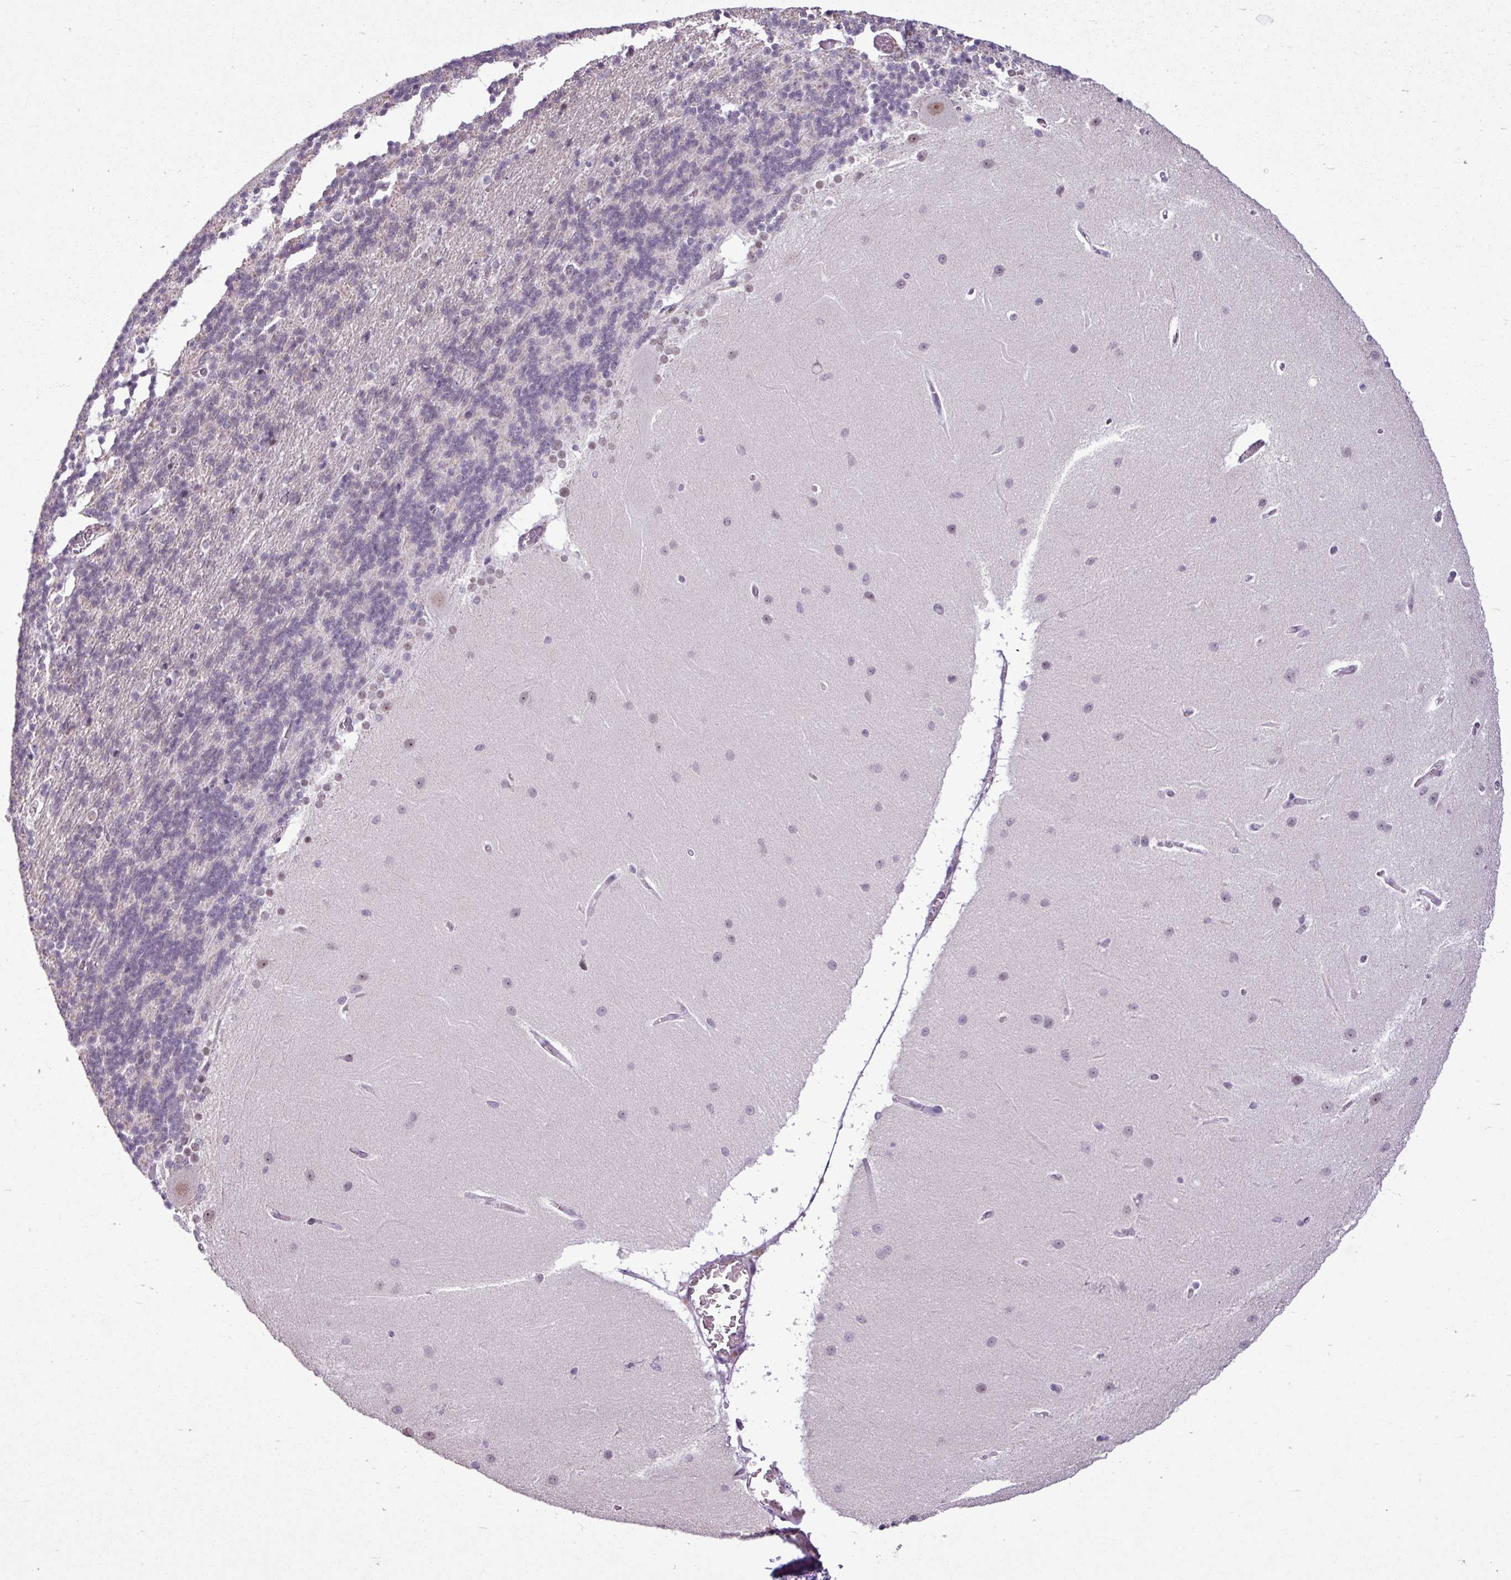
{"staining": {"intensity": "negative", "quantity": "none", "location": "none"}, "tissue": "cerebellum", "cell_type": "Cells in granular layer", "image_type": "normal", "snomed": [{"axis": "morphology", "description": "Normal tissue, NOS"}, {"axis": "topography", "description": "Cerebellum"}], "caption": "Immunohistochemistry image of unremarkable cerebellum: cerebellum stained with DAB (3,3'-diaminobenzidine) reveals no significant protein expression in cells in granular layer.", "gene": "UTP18", "patient": {"sex": "female", "age": 54}}